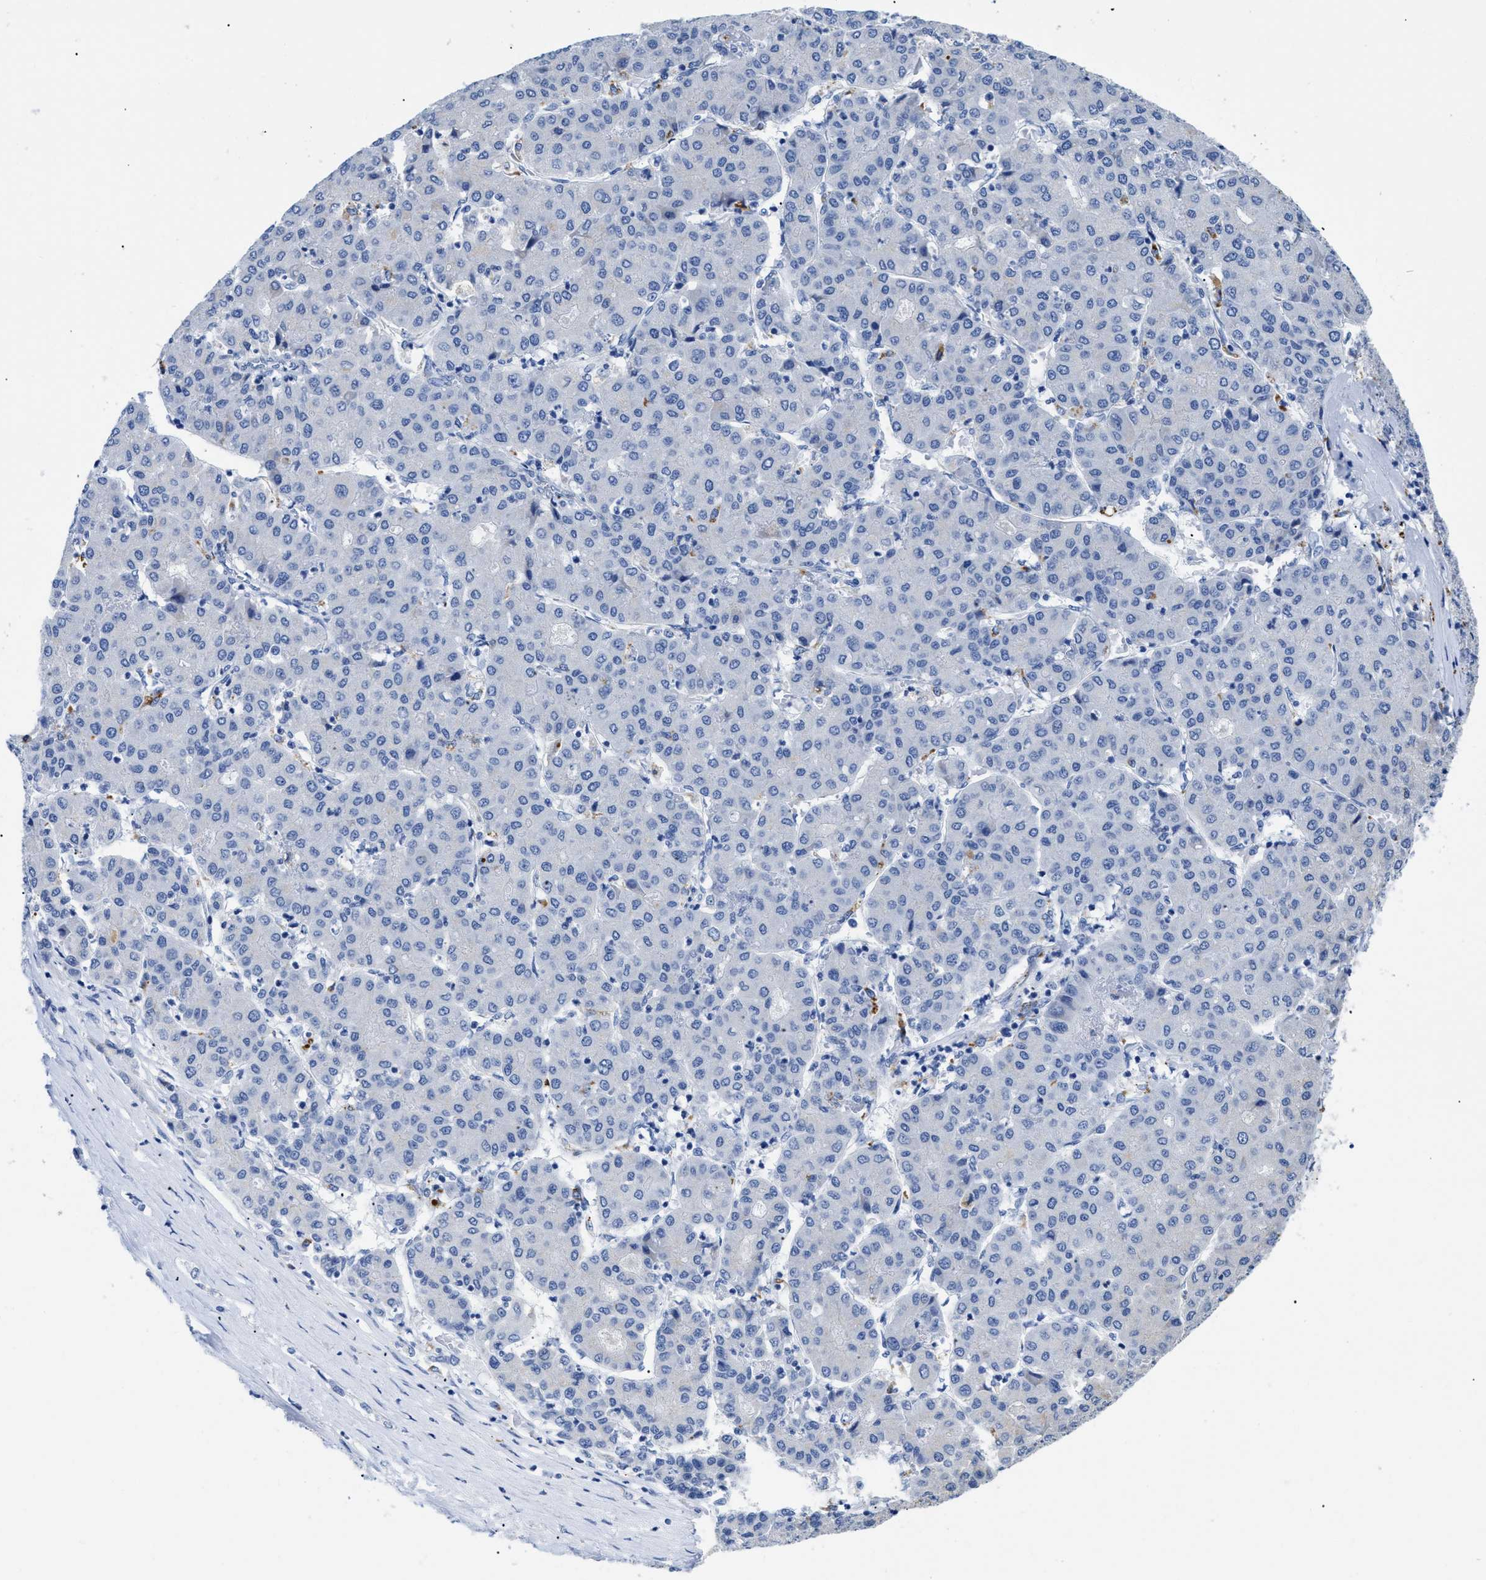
{"staining": {"intensity": "negative", "quantity": "none", "location": "none"}, "tissue": "liver cancer", "cell_type": "Tumor cells", "image_type": "cancer", "snomed": [{"axis": "morphology", "description": "Carcinoma, Hepatocellular, NOS"}, {"axis": "topography", "description": "Liver"}], "caption": "DAB immunohistochemical staining of liver cancer exhibits no significant expression in tumor cells.", "gene": "APOBEC2", "patient": {"sex": "male", "age": 65}}